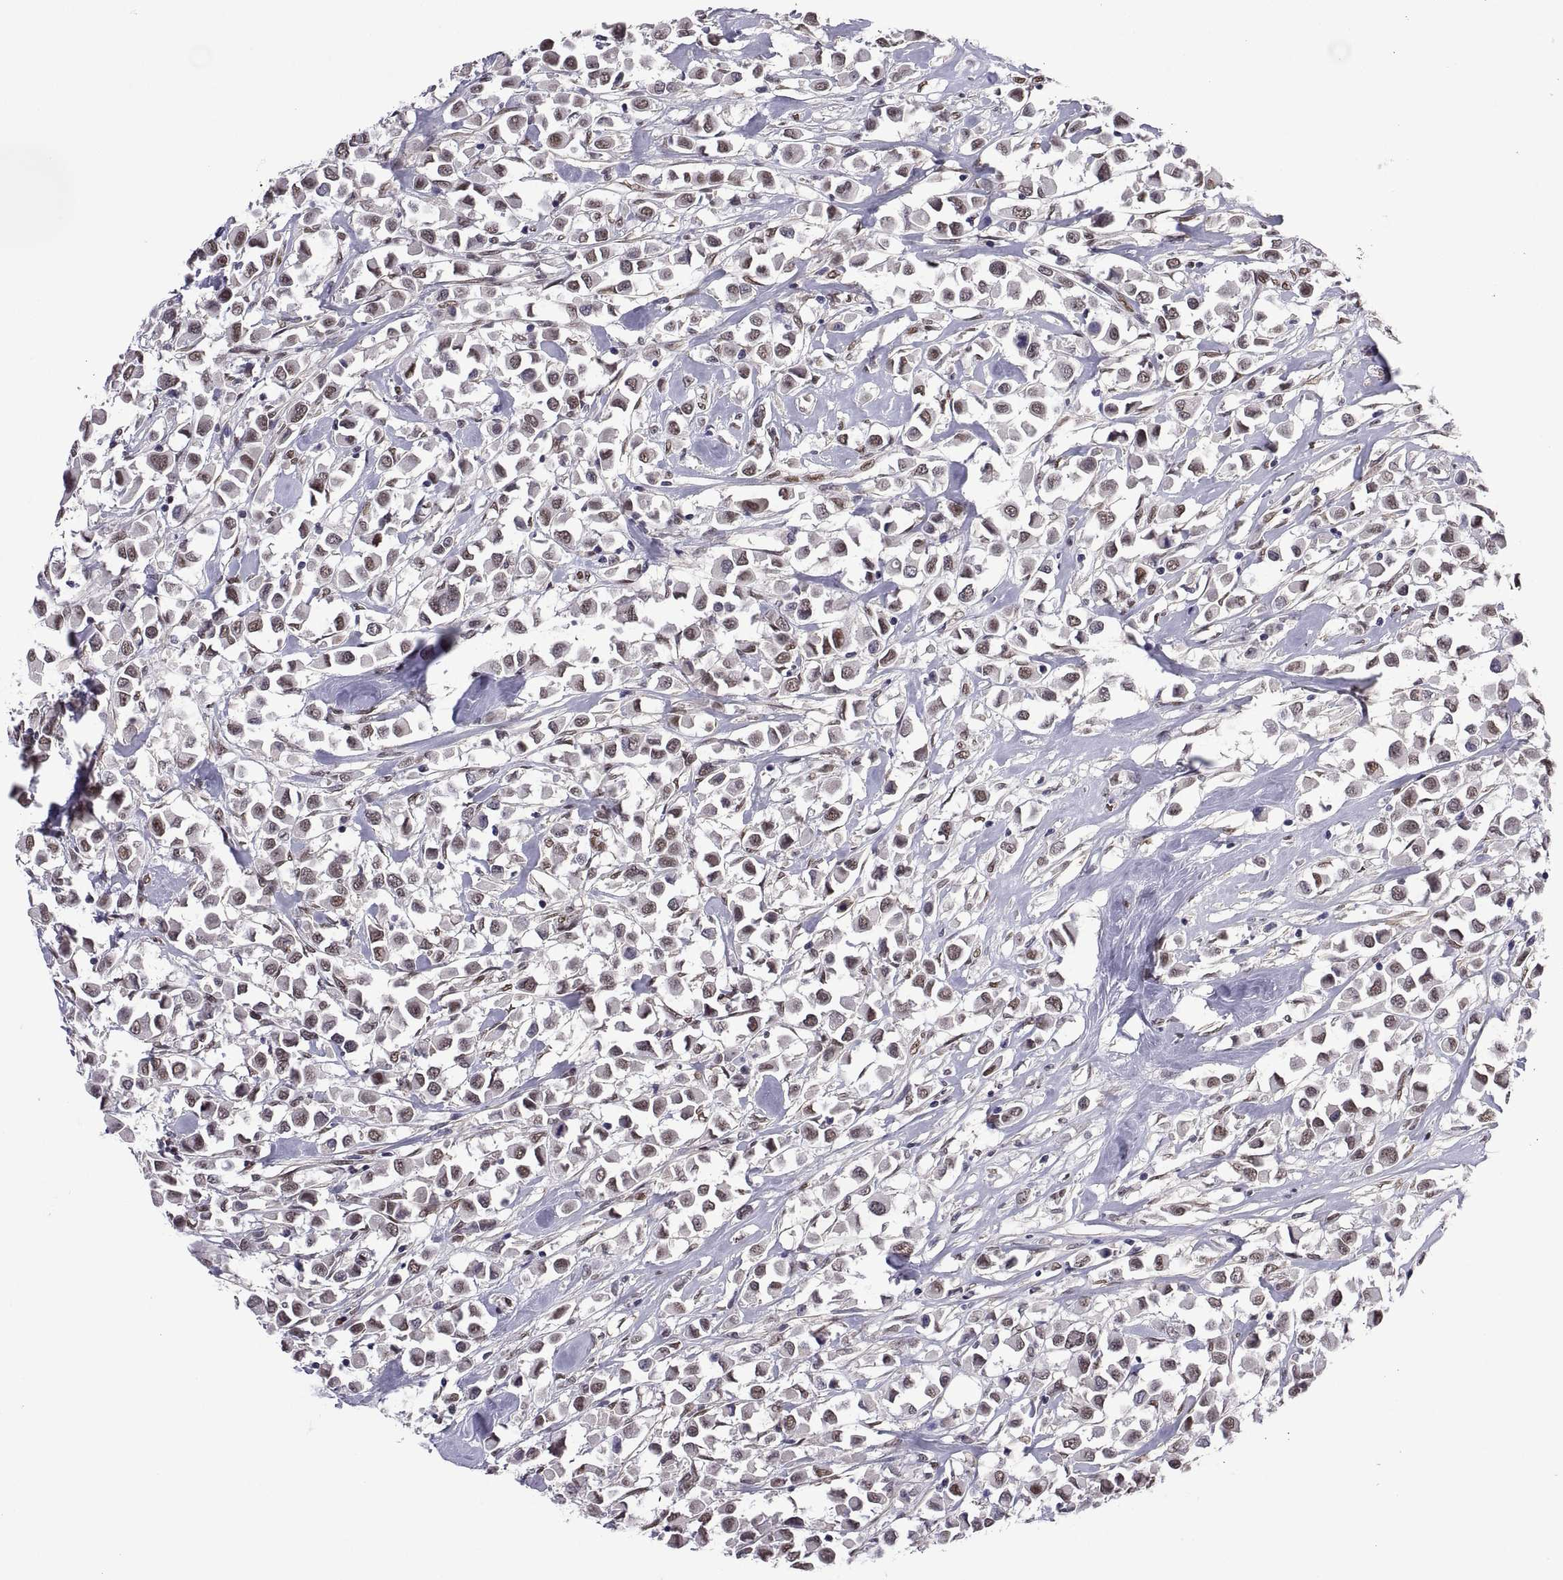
{"staining": {"intensity": "weak", "quantity": ">75%", "location": "nuclear"}, "tissue": "breast cancer", "cell_type": "Tumor cells", "image_type": "cancer", "snomed": [{"axis": "morphology", "description": "Duct carcinoma"}, {"axis": "topography", "description": "Breast"}], "caption": "High-magnification brightfield microscopy of breast cancer stained with DAB (brown) and counterstained with hematoxylin (blue). tumor cells exhibit weak nuclear positivity is identified in about>75% of cells.", "gene": "NR4A1", "patient": {"sex": "female", "age": 61}}